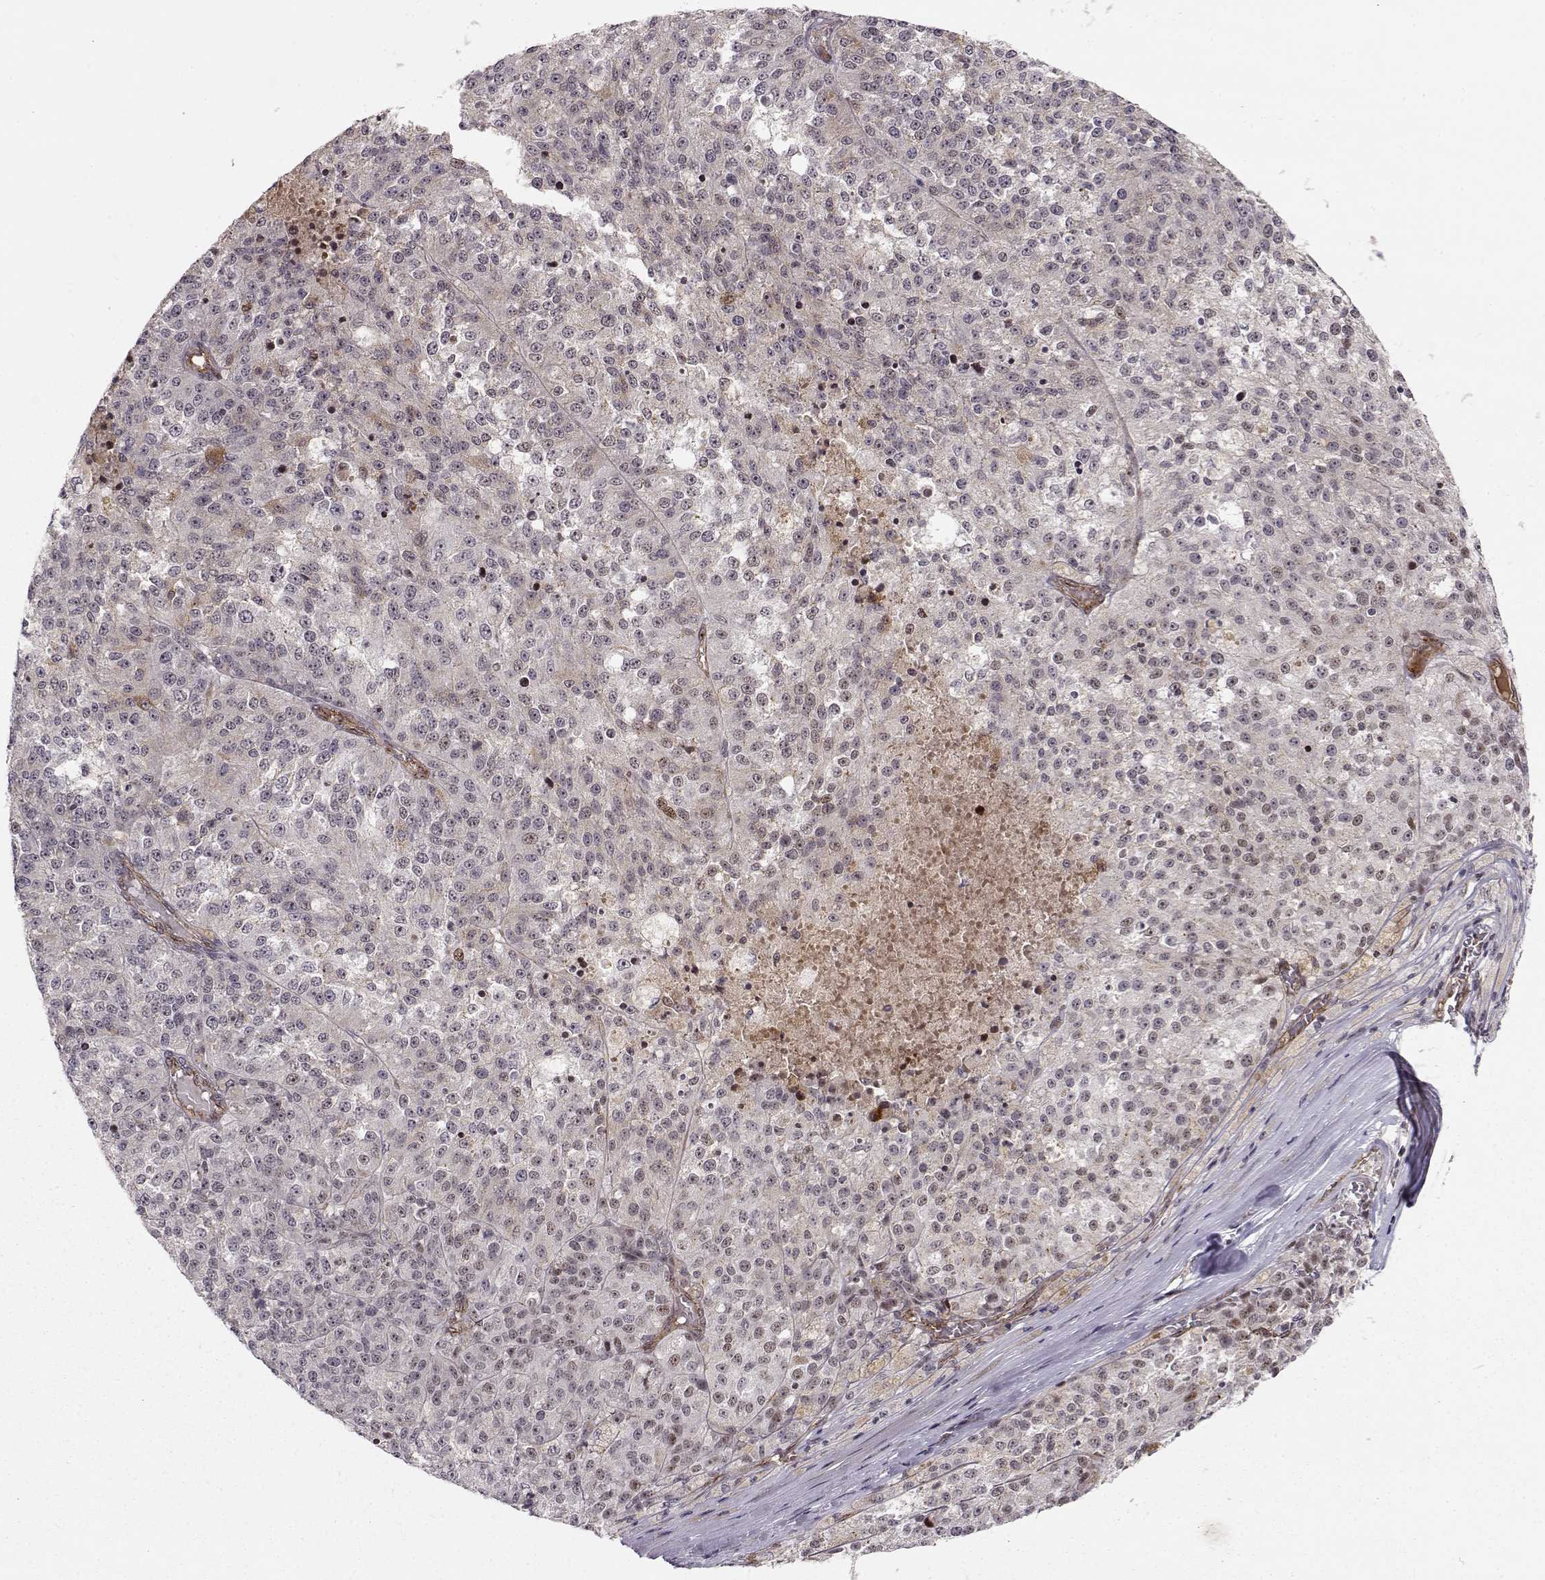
{"staining": {"intensity": "weak", "quantity": "<25%", "location": "cytoplasmic/membranous"}, "tissue": "melanoma", "cell_type": "Tumor cells", "image_type": "cancer", "snomed": [{"axis": "morphology", "description": "Malignant melanoma, Metastatic site"}, {"axis": "topography", "description": "Lymph node"}], "caption": "An immunohistochemistry photomicrograph of malignant melanoma (metastatic site) is shown. There is no staining in tumor cells of malignant melanoma (metastatic site). (Immunohistochemistry (ihc), brightfield microscopy, high magnification).", "gene": "CIR1", "patient": {"sex": "female", "age": 64}}